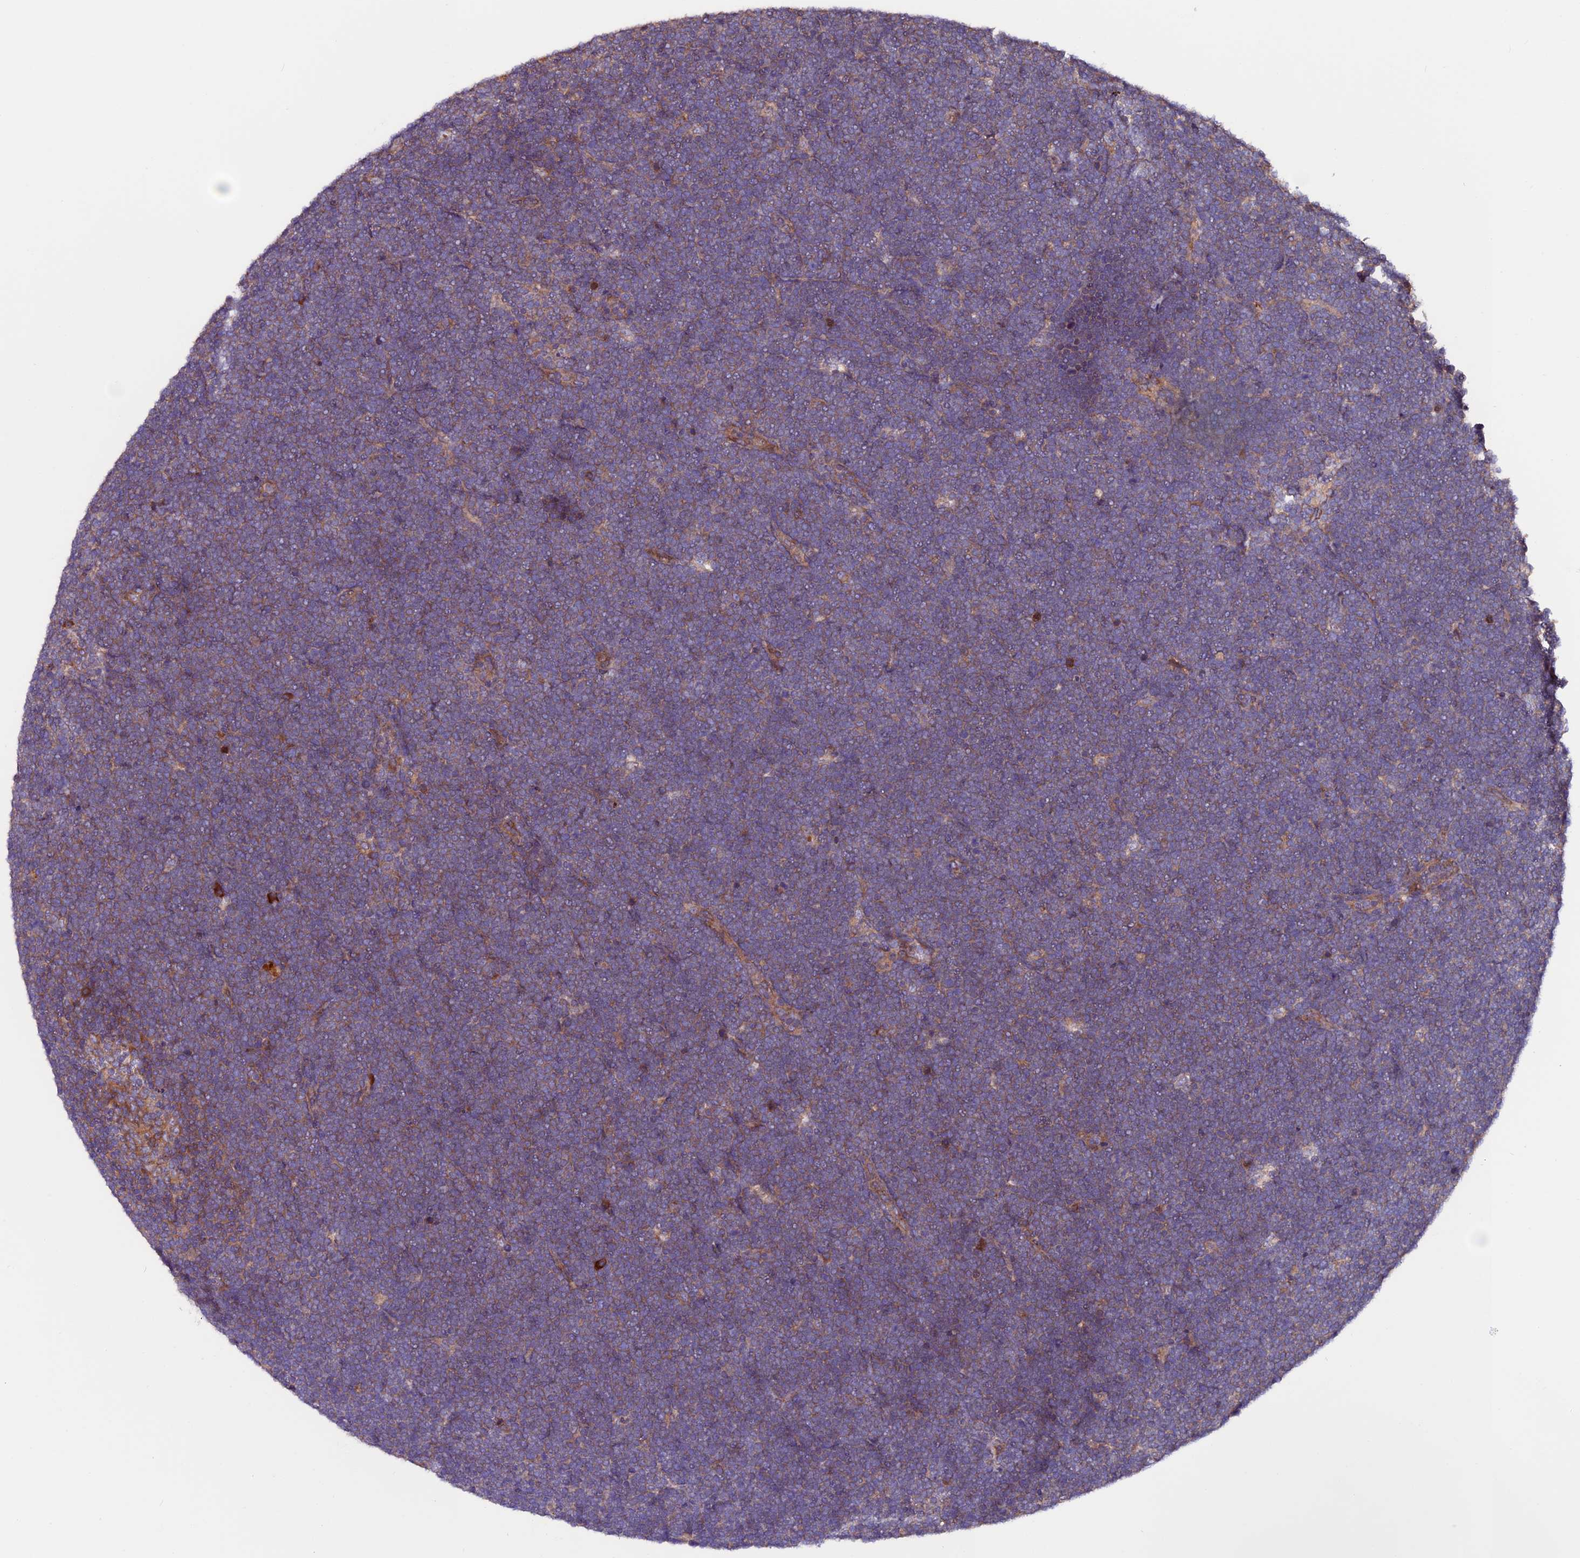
{"staining": {"intensity": "weak", "quantity": "25%-75%", "location": "cytoplasmic/membranous"}, "tissue": "lymphoma", "cell_type": "Tumor cells", "image_type": "cancer", "snomed": [{"axis": "morphology", "description": "Malignant lymphoma, non-Hodgkin's type, High grade"}, {"axis": "topography", "description": "Lymph node"}], "caption": "Immunohistochemical staining of human lymphoma displays weak cytoplasmic/membranous protein positivity in about 25%-75% of tumor cells.", "gene": "ZNF598", "patient": {"sex": "male", "age": 13}}